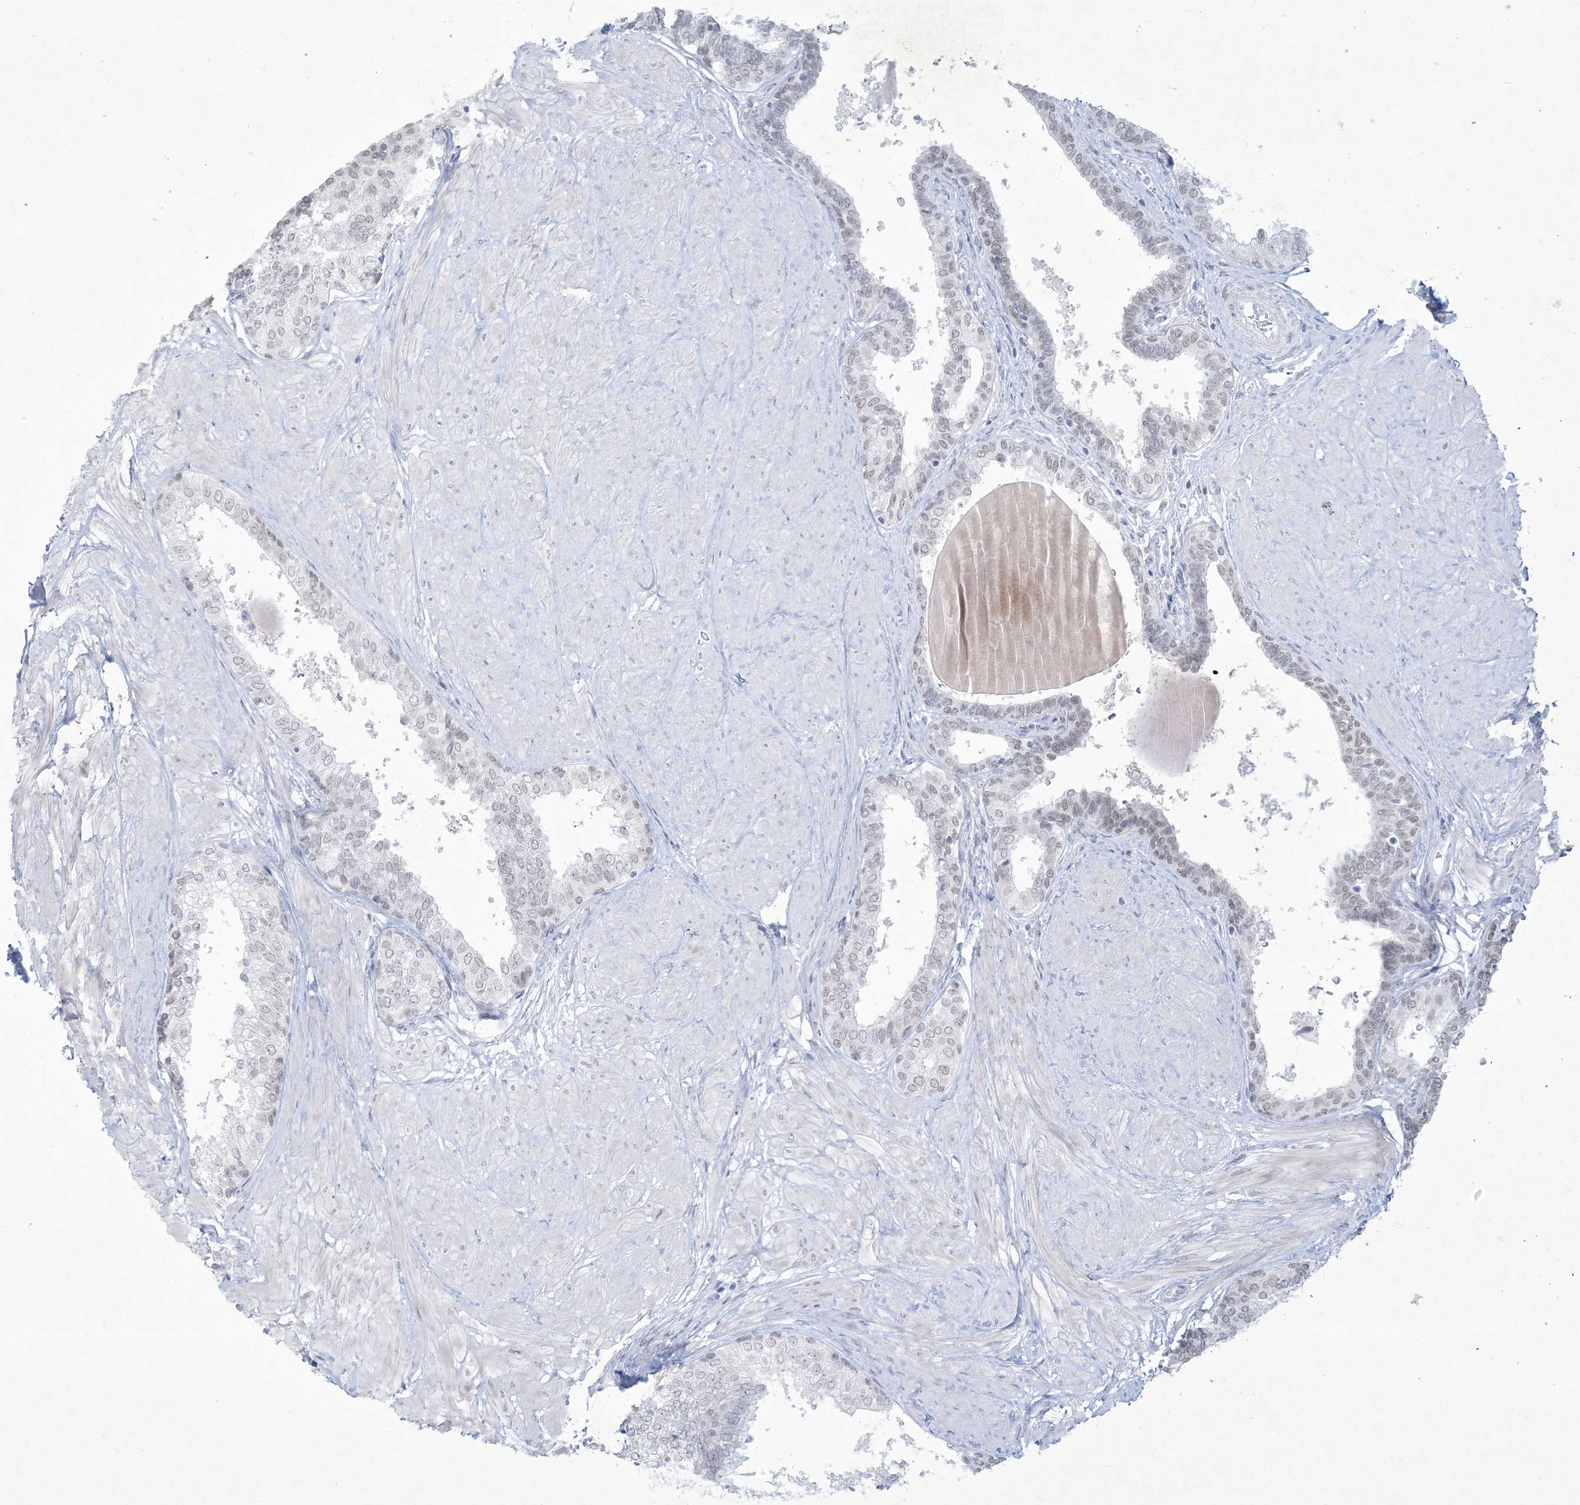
{"staining": {"intensity": "negative", "quantity": "none", "location": "none"}, "tissue": "prostate", "cell_type": "Glandular cells", "image_type": "normal", "snomed": [{"axis": "morphology", "description": "Normal tissue, NOS"}, {"axis": "topography", "description": "Prostate"}], "caption": "An immunohistochemistry image of normal prostate is shown. There is no staining in glandular cells of prostate. The staining is performed using DAB (3,3'-diaminobenzidine) brown chromogen with nuclei counter-stained in using hematoxylin.", "gene": "HOMEZ", "patient": {"sex": "male", "age": 48}}